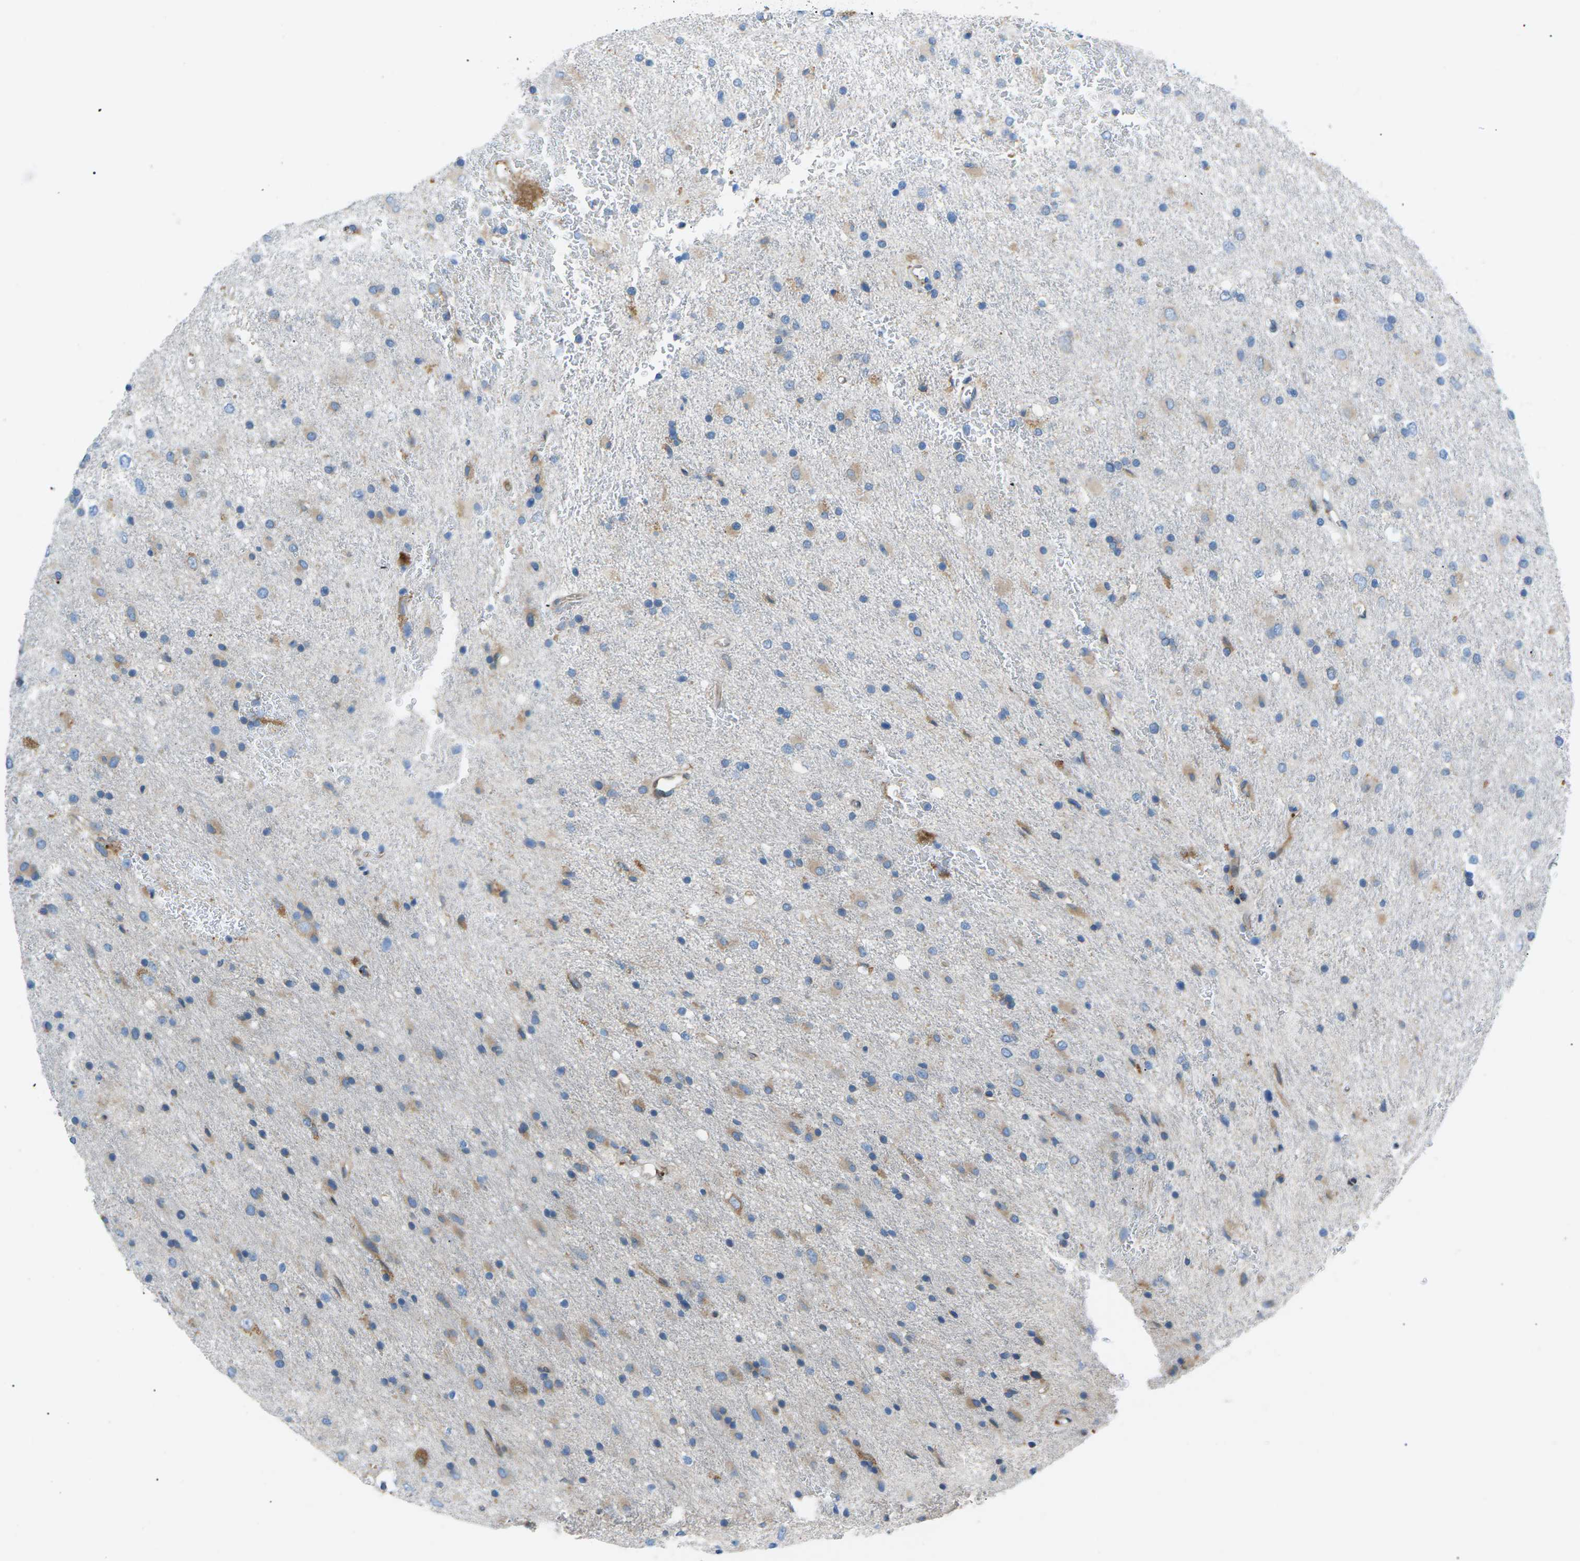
{"staining": {"intensity": "moderate", "quantity": "<25%", "location": "cytoplasmic/membranous"}, "tissue": "glioma", "cell_type": "Tumor cells", "image_type": "cancer", "snomed": [{"axis": "morphology", "description": "Glioma, malignant, Low grade"}, {"axis": "topography", "description": "Brain"}], "caption": "Immunohistochemical staining of human glioma exhibits low levels of moderate cytoplasmic/membranous protein staining in about <25% of tumor cells. Nuclei are stained in blue.", "gene": "ZDHHC24", "patient": {"sex": "male", "age": 77}}